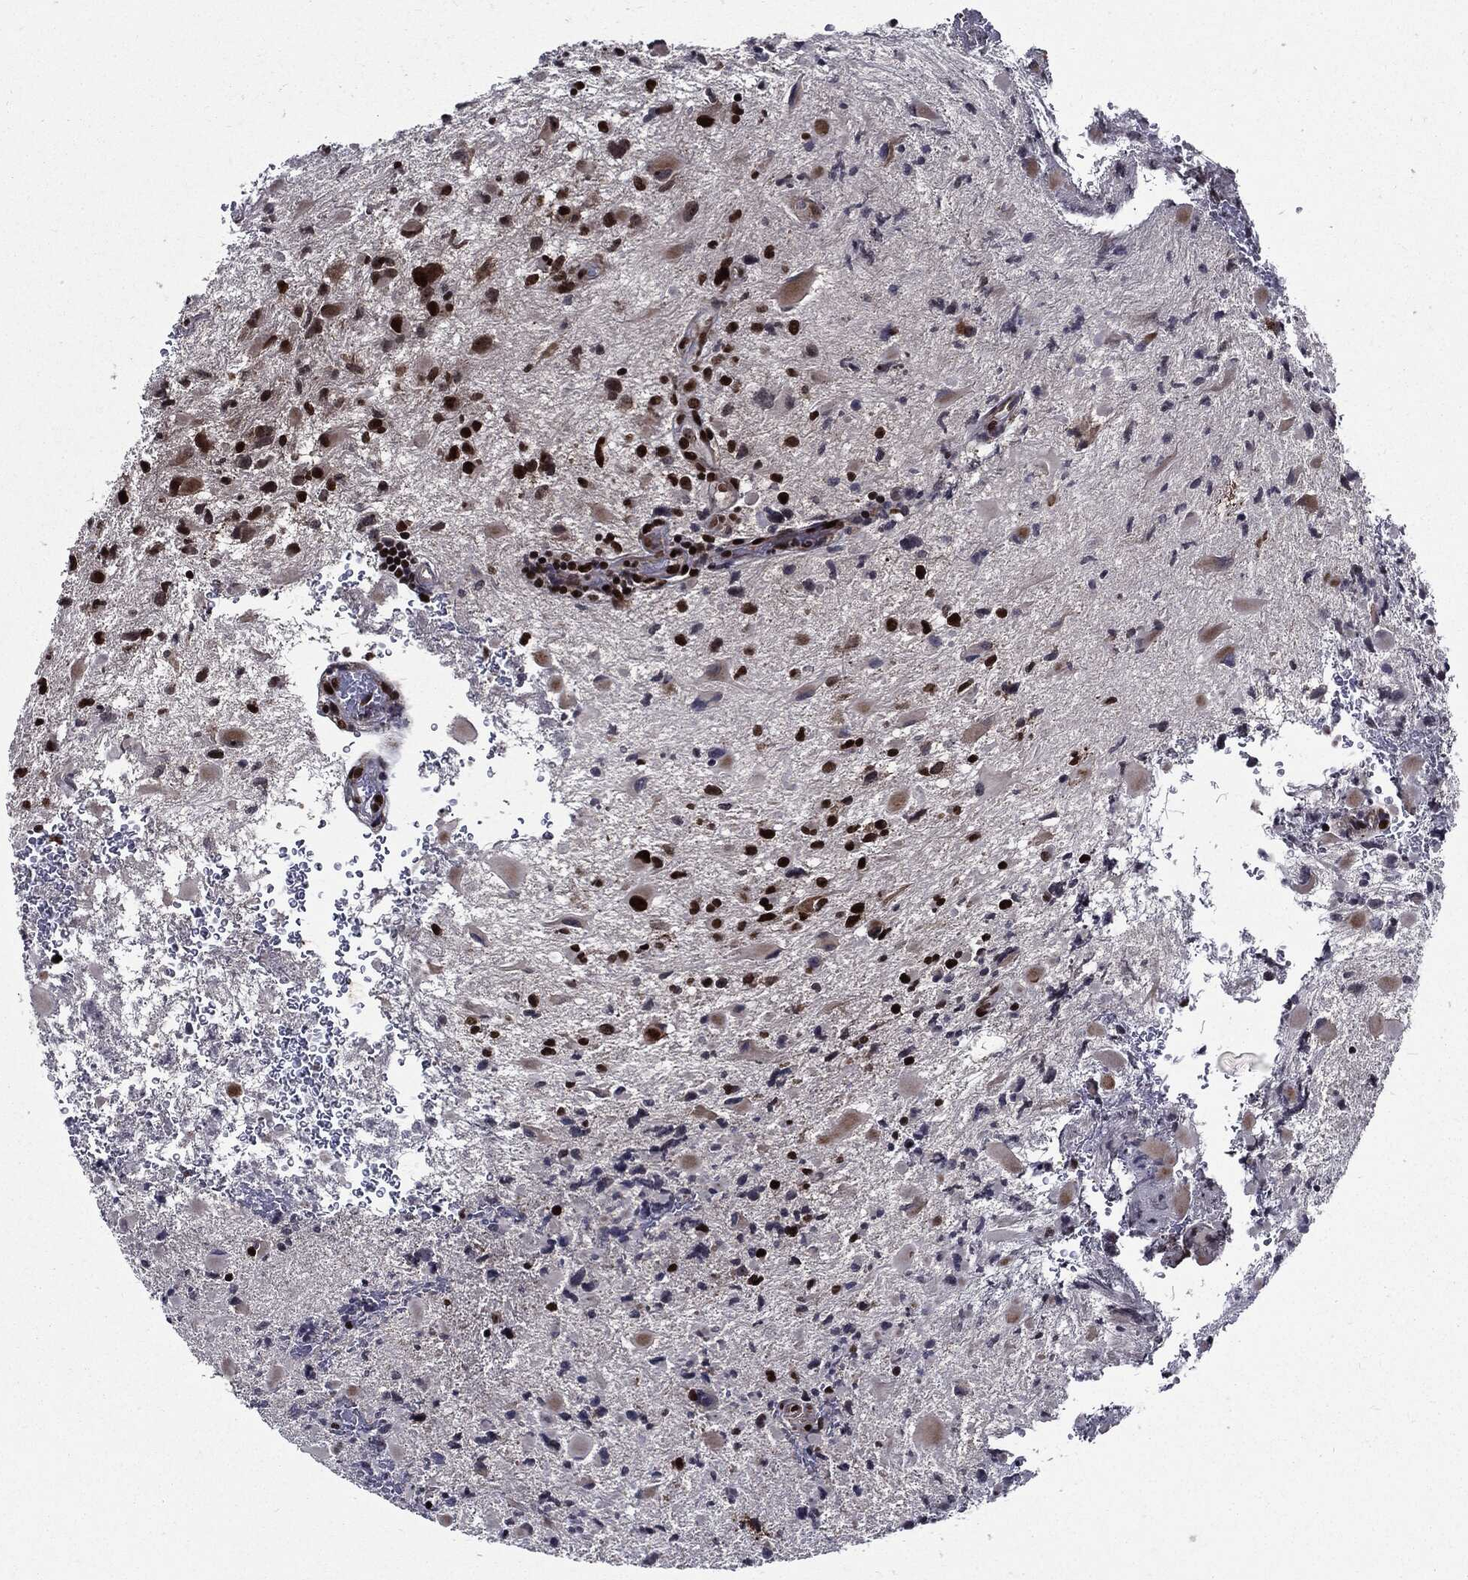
{"staining": {"intensity": "strong", "quantity": ">75%", "location": "nuclear"}, "tissue": "glioma", "cell_type": "Tumor cells", "image_type": "cancer", "snomed": [{"axis": "morphology", "description": "Glioma, malignant, Low grade"}, {"axis": "topography", "description": "Brain"}], "caption": "Immunohistochemistry (IHC) of glioma exhibits high levels of strong nuclear staining in about >75% of tumor cells.", "gene": "ZFP91", "patient": {"sex": "female", "age": 32}}